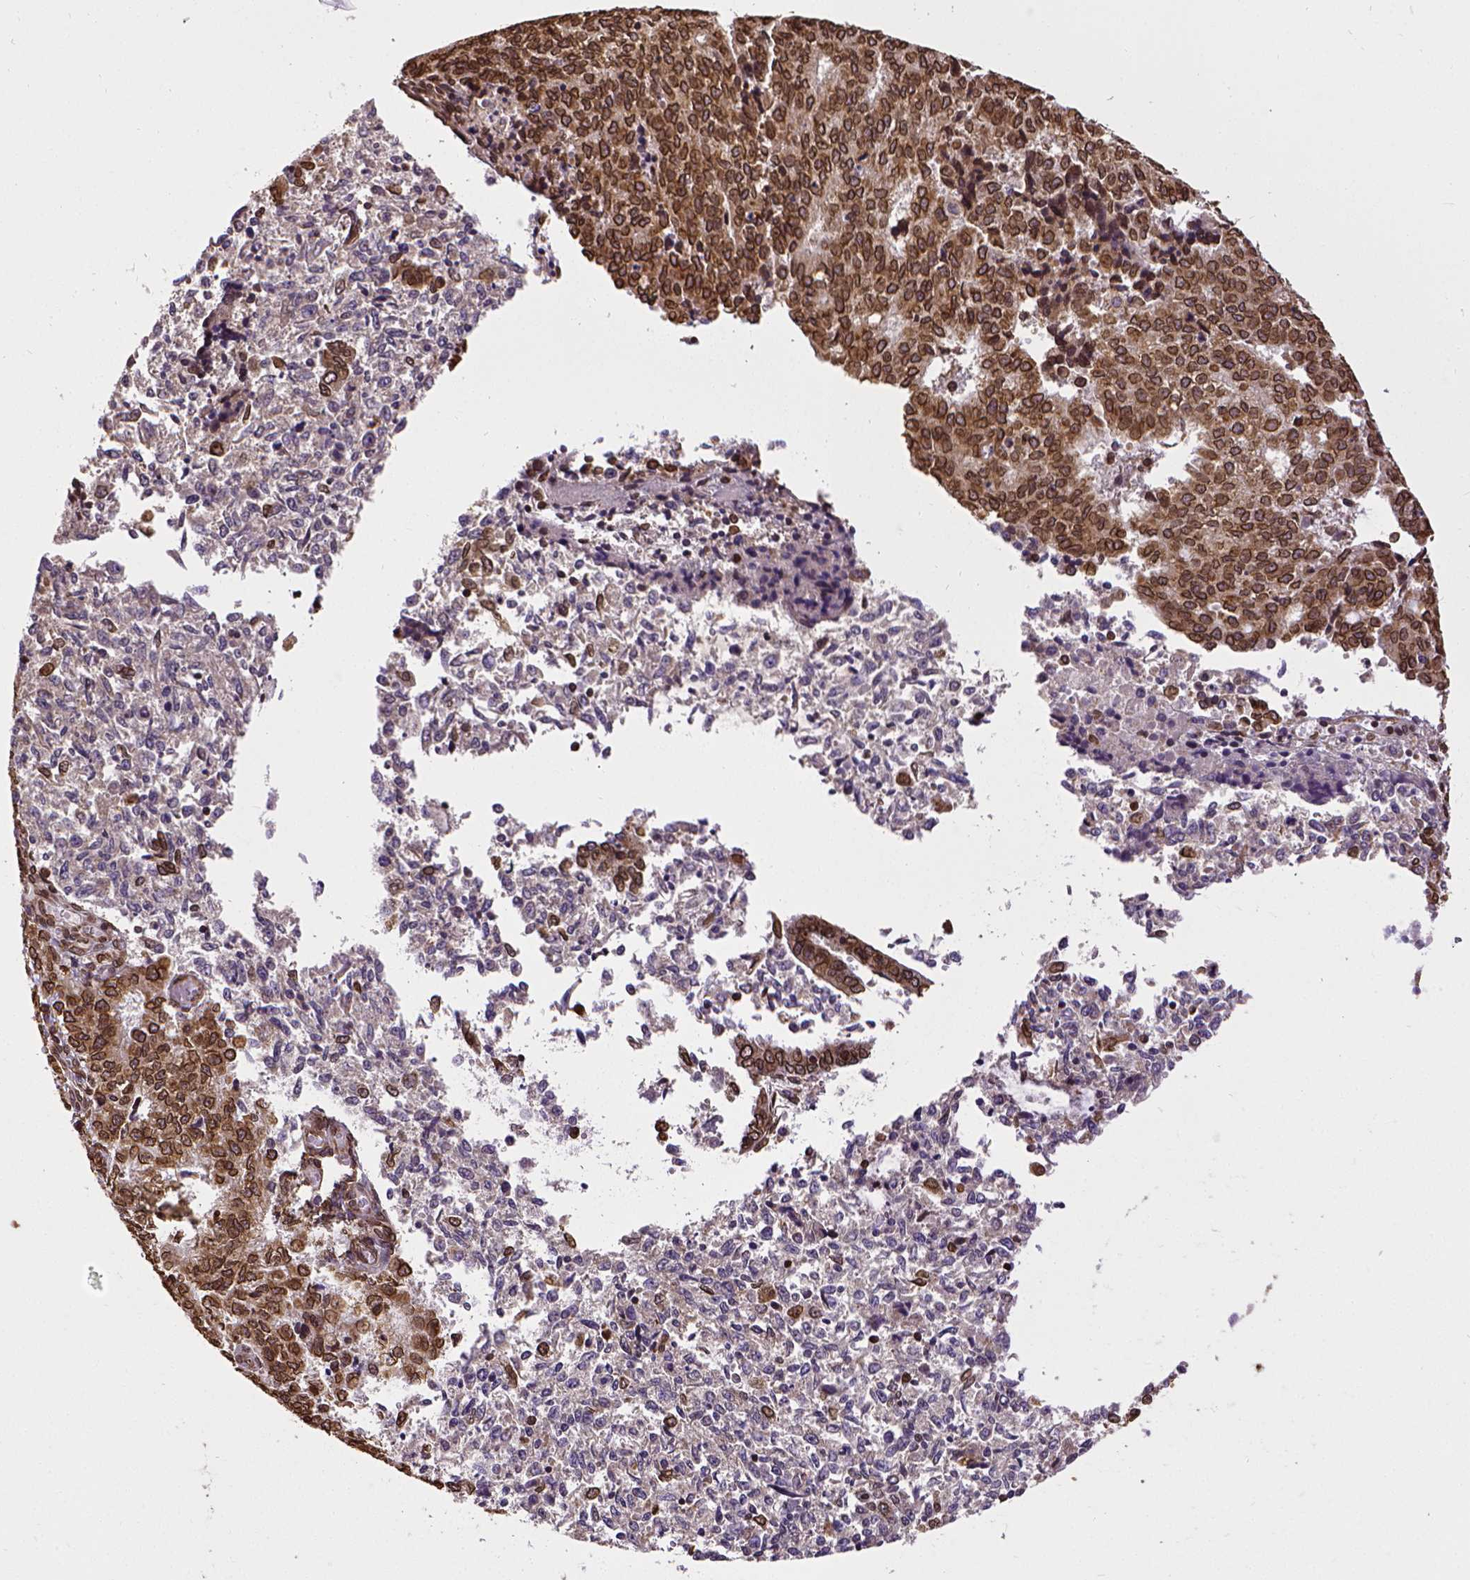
{"staining": {"intensity": "strong", "quantity": "25%-75%", "location": "cytoplasmic/membranous,nuclear"}, "tissue": "endometrial cancer", "cell_type": "Tumor cells", "image_type": "cancer", "snomed": [{"axis": "morphology", "description": "Adenocarcinoma, NOS"}, {"axis": "topography", "description": "Endometrium"}], "caption": "IHC of endometrial cancer (adenocarcinoma) reveals high levels of strong cytoplasmic/membranous and nuclear positivity in approximately 25%-75% of tumor cells.", "gene": "MTDH", "patient": {"sex": "female", "age": 50}}